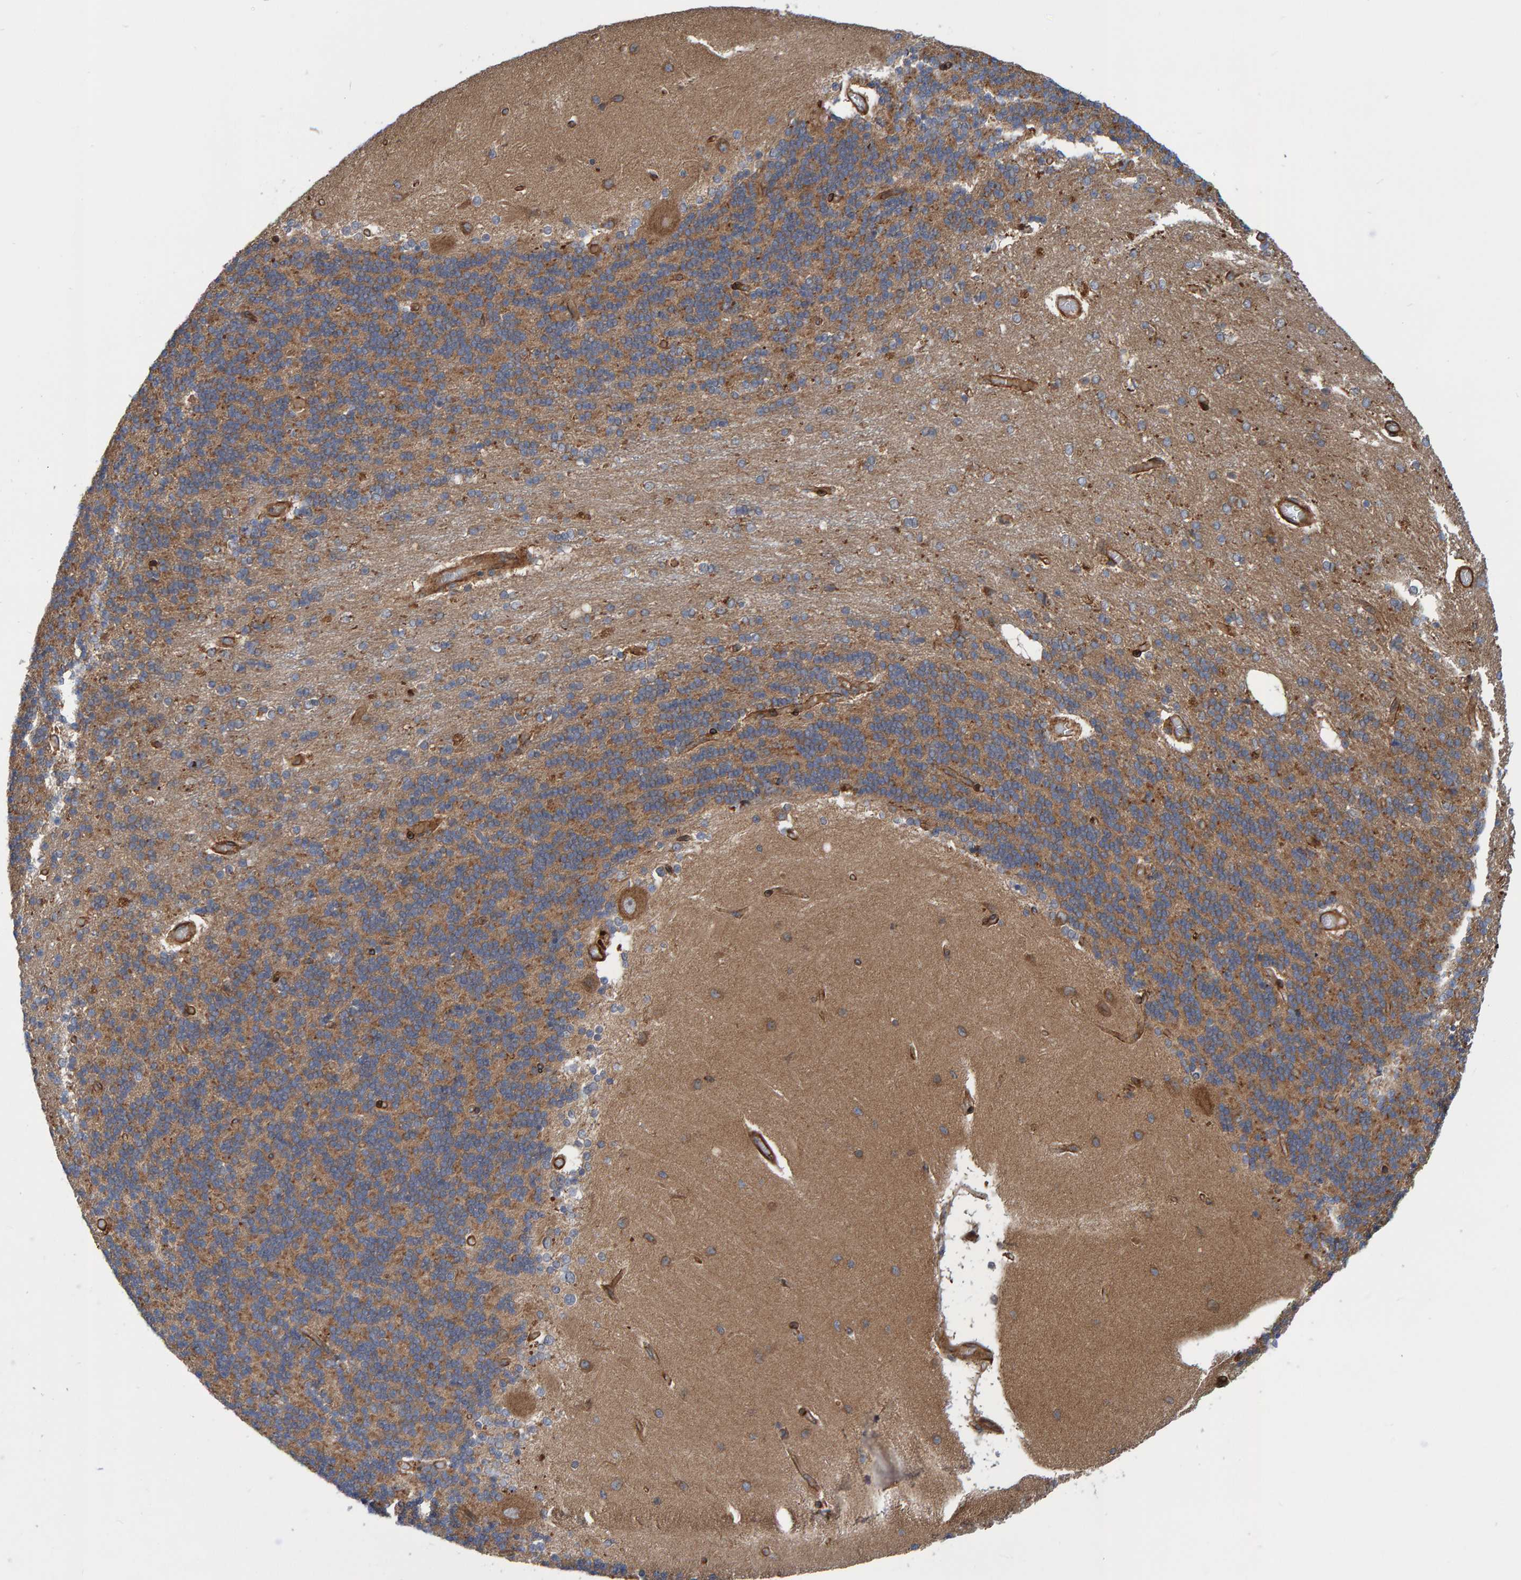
{"staining": {"intensity": "moderate", "quantity": ">75%", "location": "cytoplasmic/membranous"}, "tissue": "cerebellum", "cell_type": "Cells in granular layer", "image_type": "normal", "snomed": [{"axis": "morphology", "description": "Normal tissue, NOS"}, {"axis": "topography", "description": "Cerebellum"}], "caption": "Benign cerebellum exhibits moderate cytoplasmic/membranous positivity in approximately >75% of cells in granular layer, visualized by immunohistochemistry.", "gene": "KIAA0753", "patient": {"sex": "female", "age": 54}}